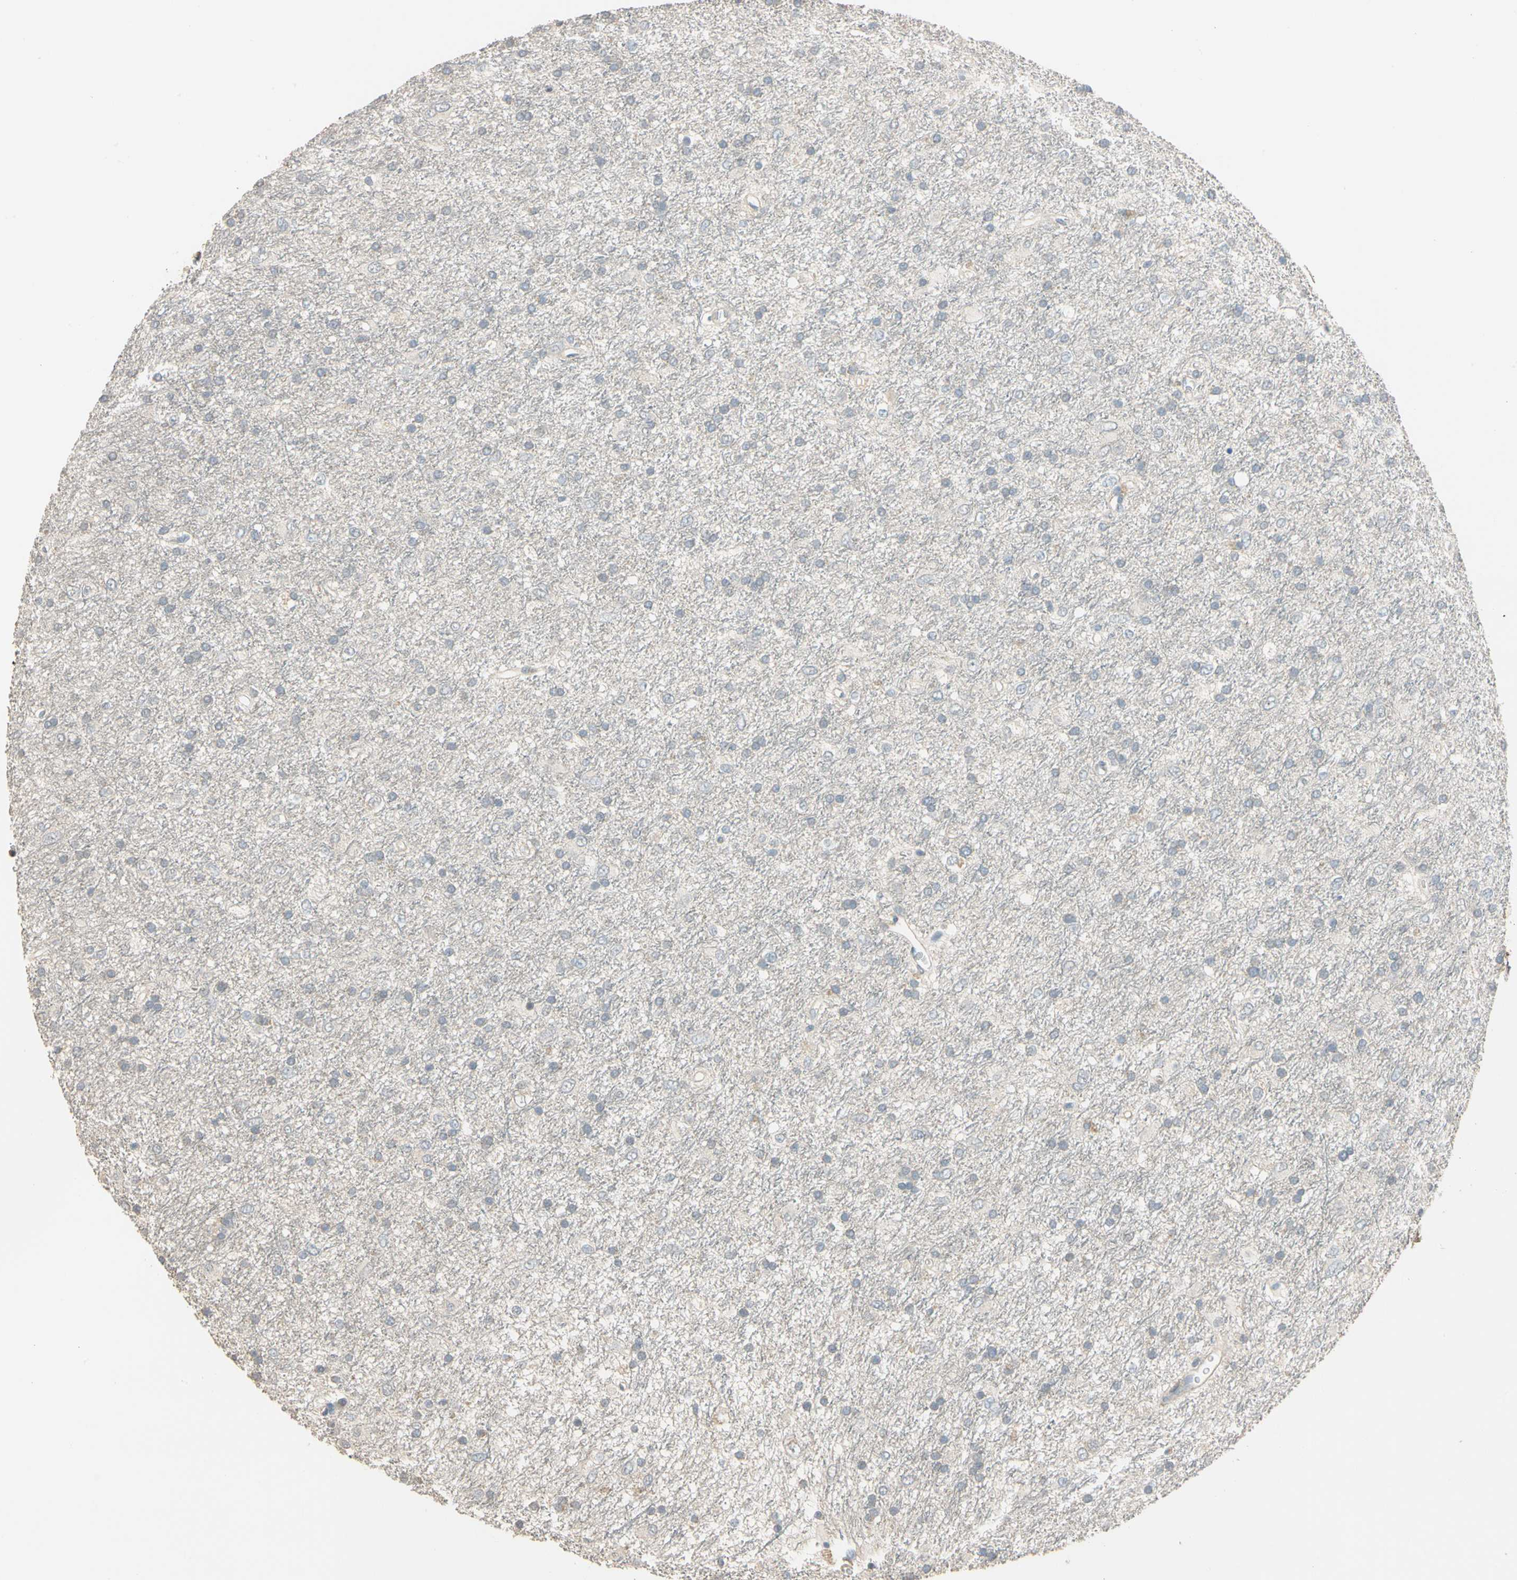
{"staining": {"intensity": "negative", "quantity": "none", "location": "none"}, "tissue": "glioma", "cell_type": "Tumor cells", "image_type": "cancer", "snomed": [{"axis": "morphology", "description": "Glioma, malignant, Low grade"}, {"axis": "topography", "description": "Brain"}], "caption": "Glioma was stained to show a protein in brown. There is no significant expression in tumor cells. (DAB immunohistochemistry (IHC), high magnification).", "gene": "MAP3K7", "patient": {"sex": "male", "age": 77}}